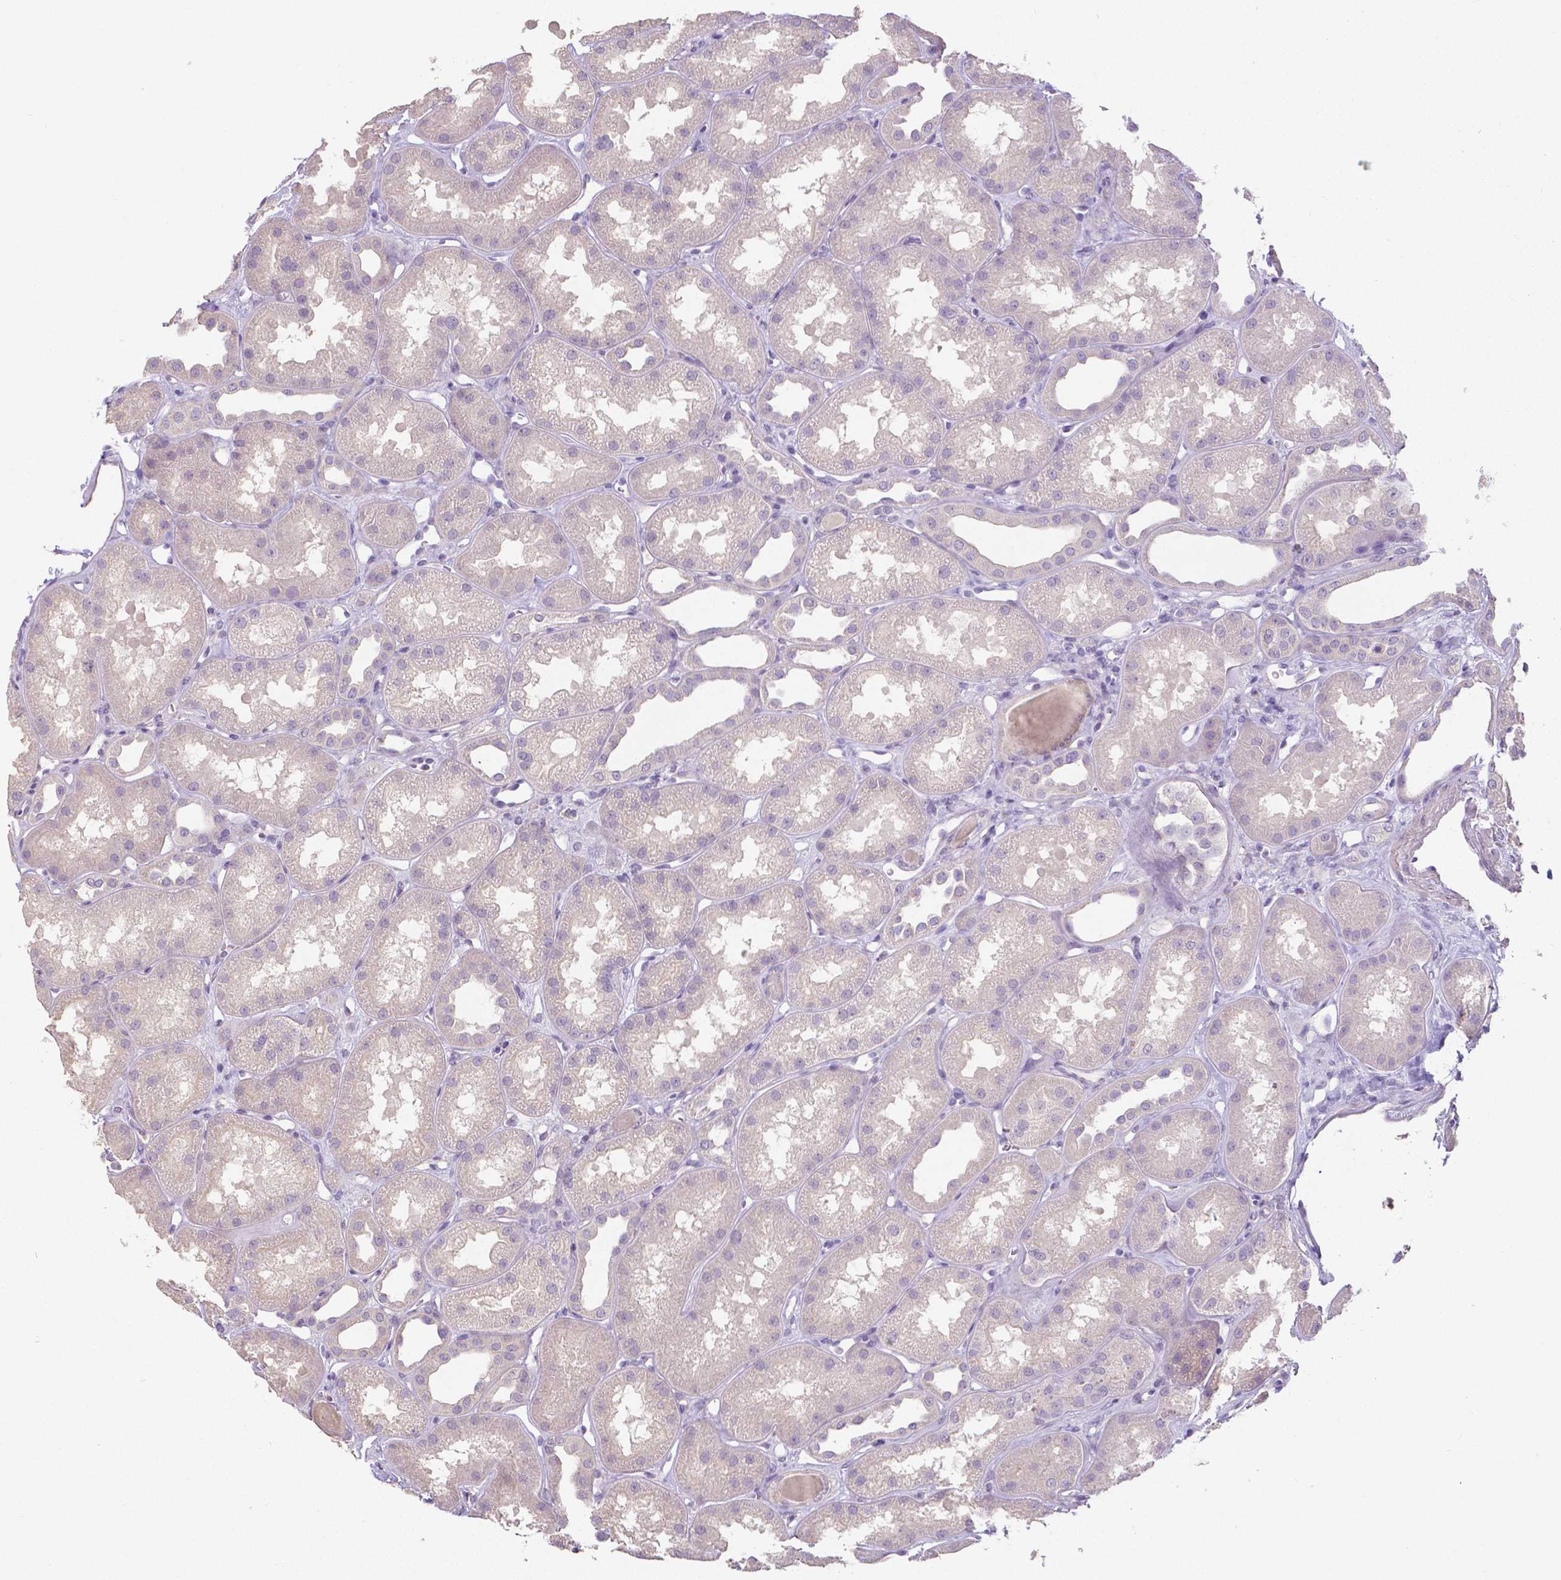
{"staining": {"intensity": "negative", "quantity": "none", "location": "none"}, "tissue": "kidney", "cell_type": "Cells in glomeruli", "image_type": "normal", "snomed": [{"axis": "morphology", "description": "Normal tissue, NOS"}, {"axis": "topography", "description": "Kidney"}], "caption": "Benign kidney was stained to show a protein in brown. There is no significant positivity in cells in glomeruli. (DAB IHC, high magnification).", "gene": "CRMP1", "patient": {"sex": "male", "age": 61}}